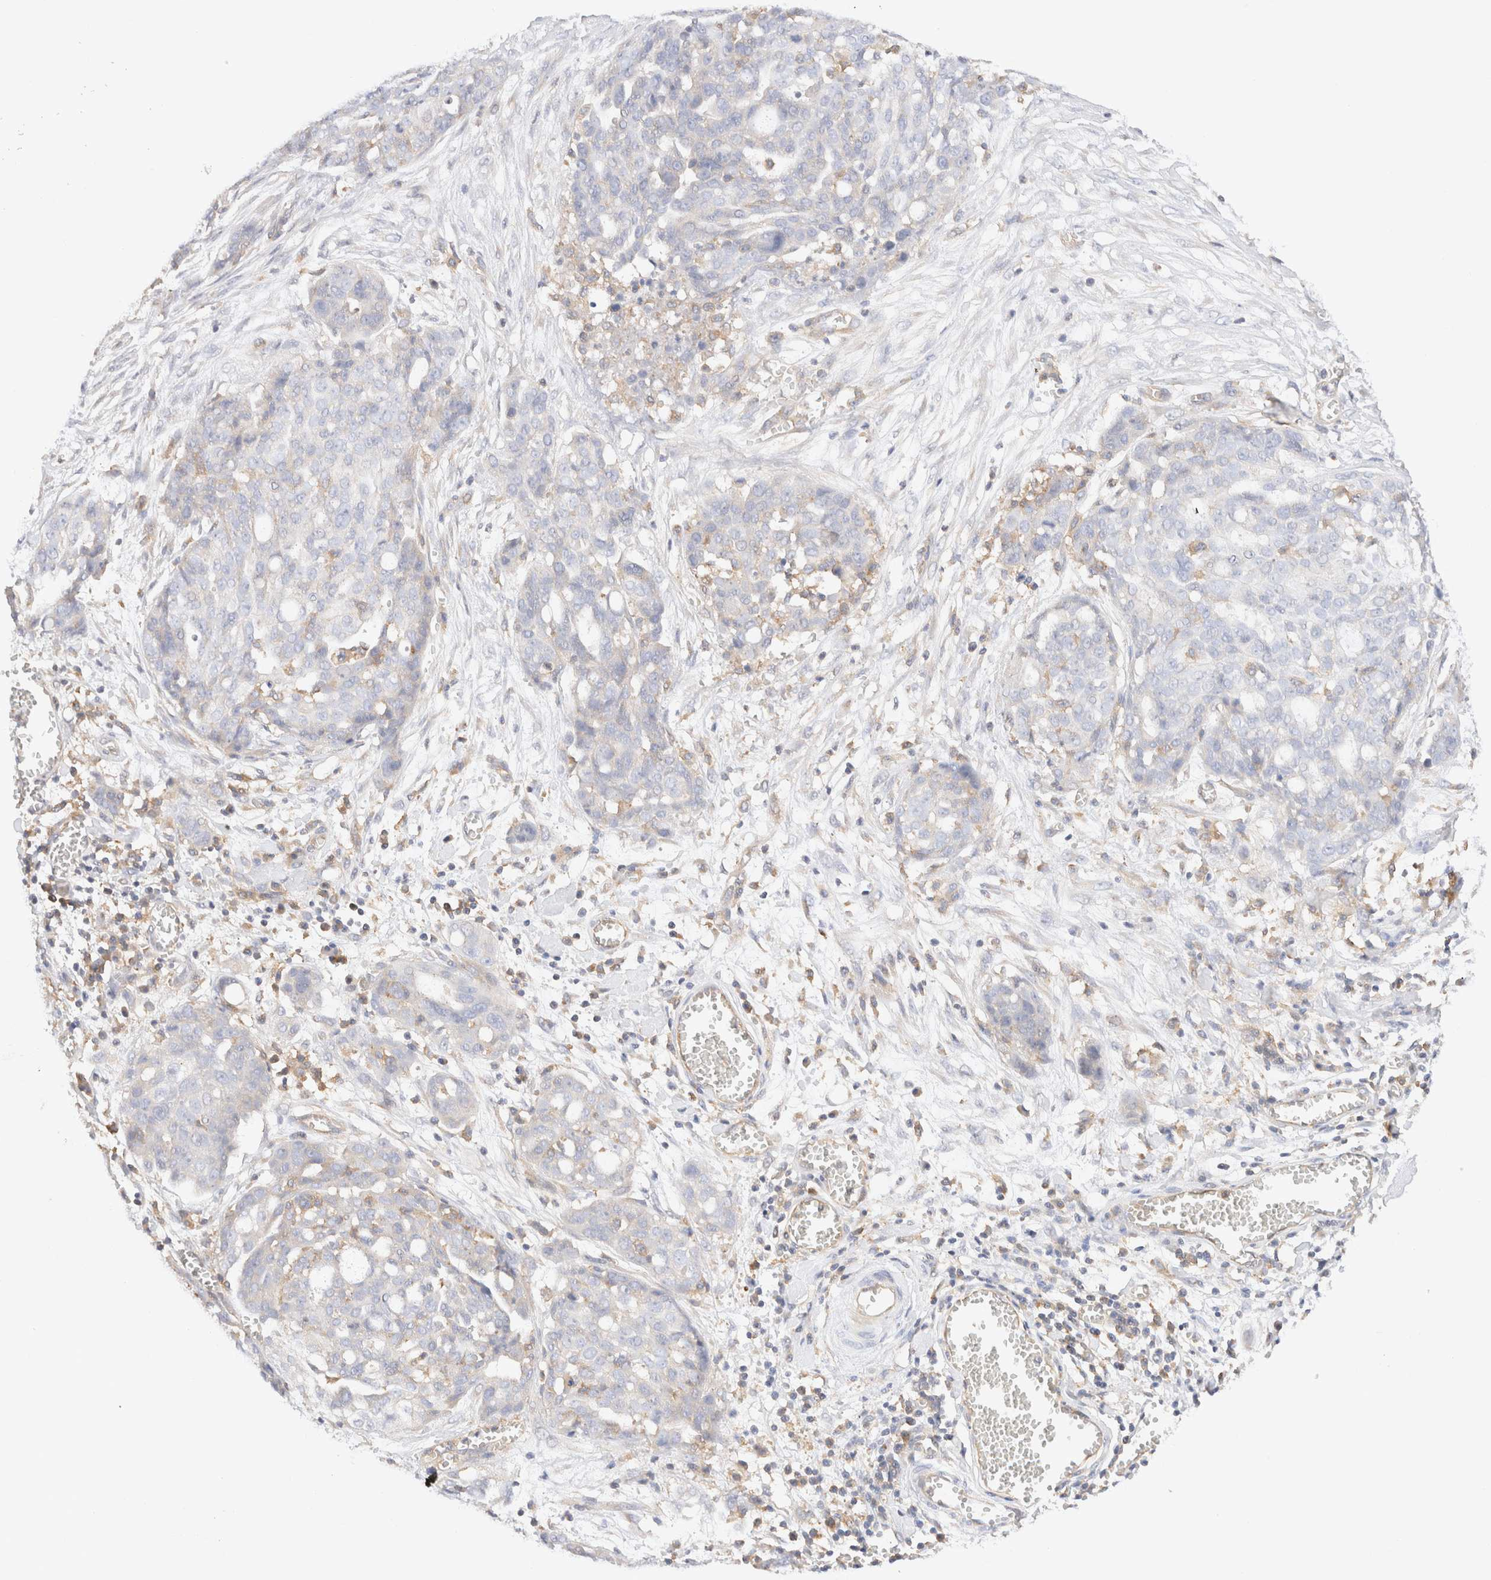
{"staining": {"intensity": "negative", "quantity": "none", "location": "none"}, "tissue": "ovarian cancer", "cell_type": "Tumor cells", "image_type": "cancer", "snomed": [{"axis": "morphology", "description": "Cystadenocarcinoma, serous, NOS"}, {"axis": "topography", "description": "Soft tissue"}, {"axis": "topography", "description": "Ovary"}], "caption": "Immunohistochemistry (IHC) of ovarian cancer (serous cystadenocarcinoma) exhibits no positivity in tumor cells.", "gene": "RABEP1", "patient": {"sex": "female", "age": 57}}